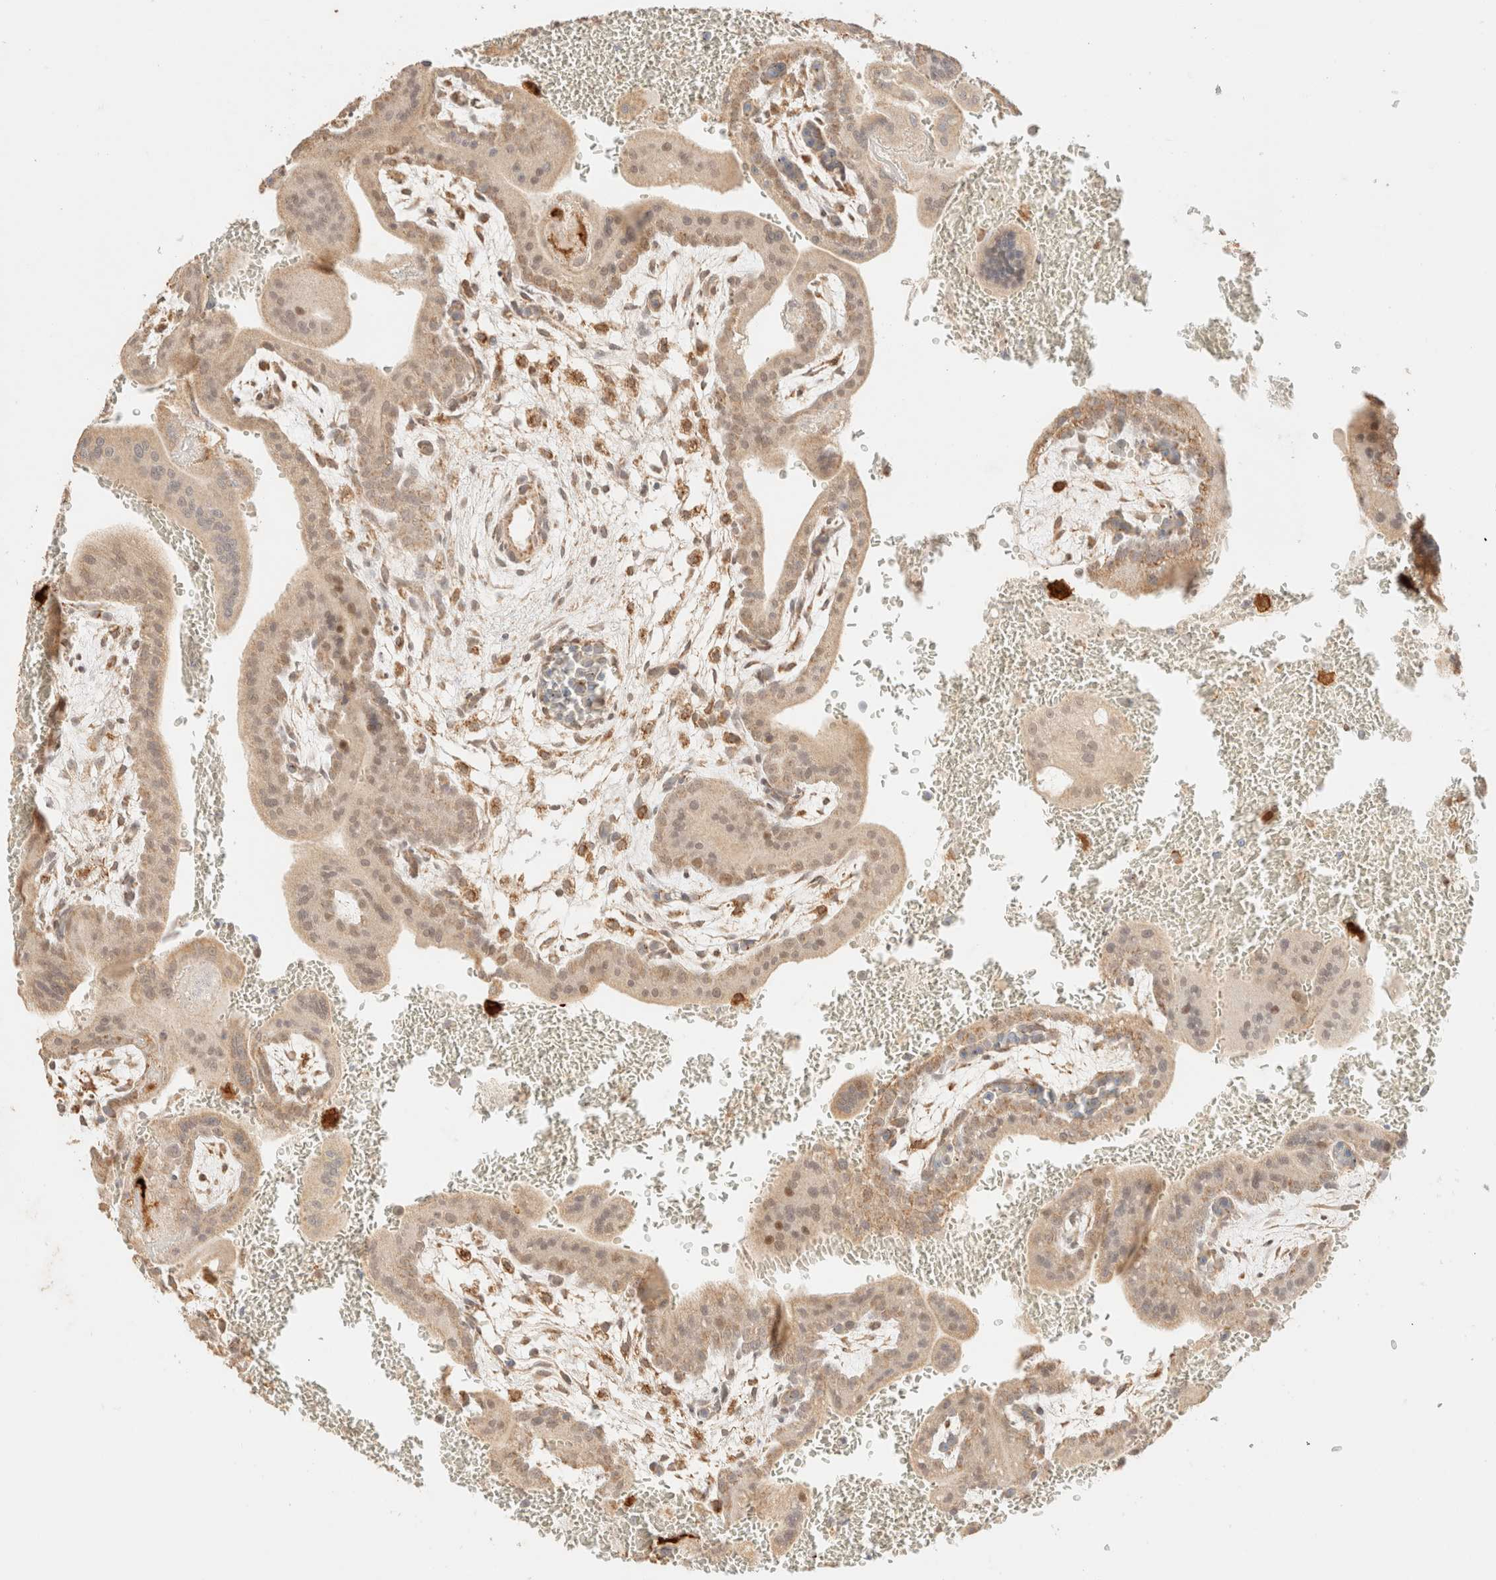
{"staining": {"intensity": "weak", "quantity": ">75%", "location": "cytoplasmic/membranous"}, "tissue": "placenta", "cell_type": "Trophoblastic cells", "image_type": "normal", "snomed": [{"axis": "morphology", "description": "Normal tissue, NOS"}, {"axis": "topography", "description": "Placenta"}], "caption": "Immunohistochemical staining of normal human placenta reveals >75% levels of weak cytoplasmic/membranous protein positivity in approximately >75% of trophoblastic cells. Using DAB (3,3'-diaminobenzidine) (brown) and hematoxylin (blue) stains, captured at high magnification using brightfield microscopy.", "gene": "TACO1", "patient": {"sex": "female", "age": 35}}